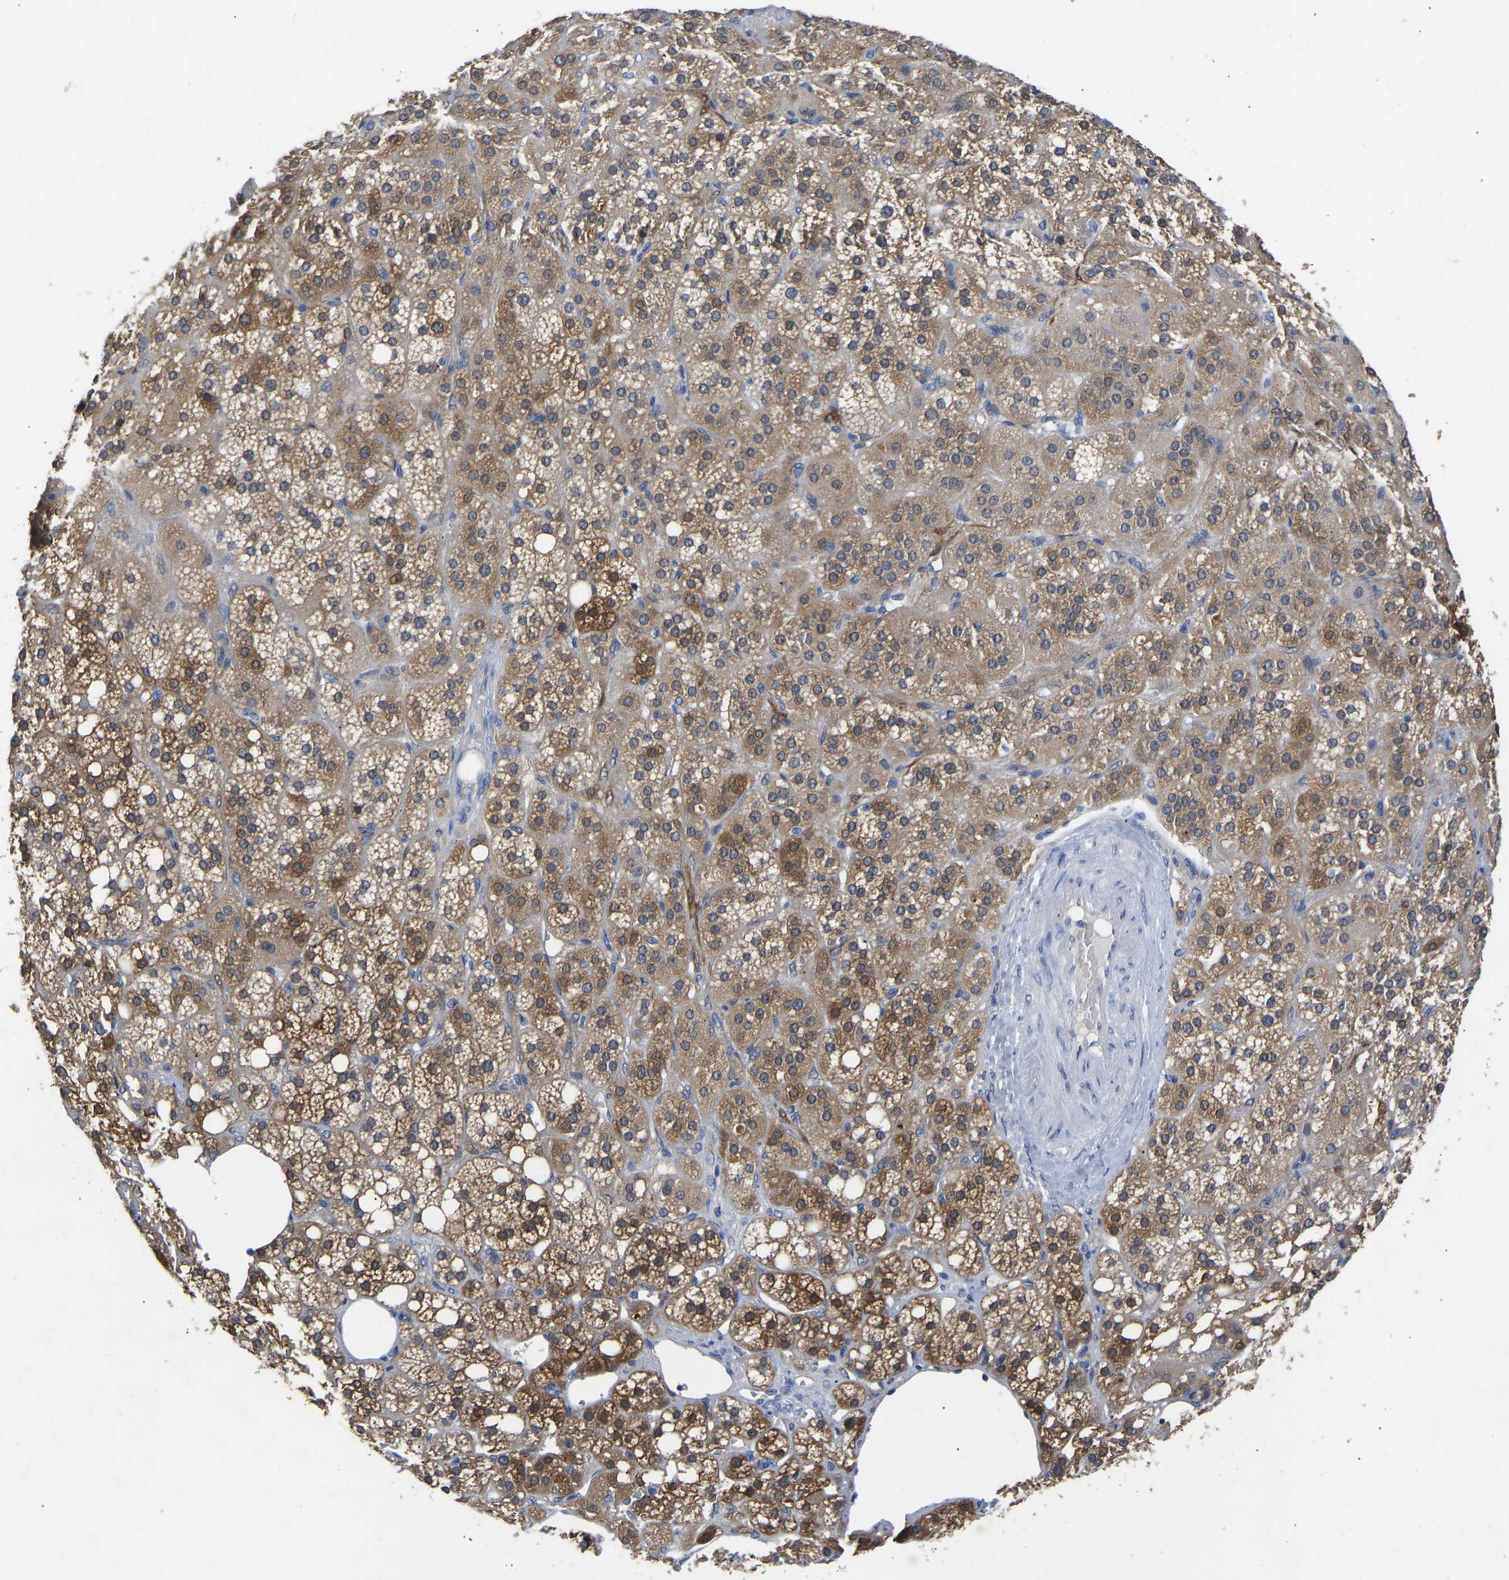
{"staining": {"intensity": "moderate", "quantity": ">75%", "location": "cytoplasmic/membranous"}, "tissue": "adrenal gland", "cell_type": "Glandular cells", "image_type": "normal", "snomed": [{"axis": "morphology", "description": "Normal tissue, NOS"}, {"axis": "topography", "description": "Adrenal gland"}], "caption": "Brown immunohistochemical staining in unremarkable human adrenal gland displays moderate cytoplasmic/membranous expression in approximately >75% of glandular cells. (DAB IHC, brown staining for protein, blue staining for nuclei).", "gene": "RBP1", "patient": {"sex": "female", "age": 59}}